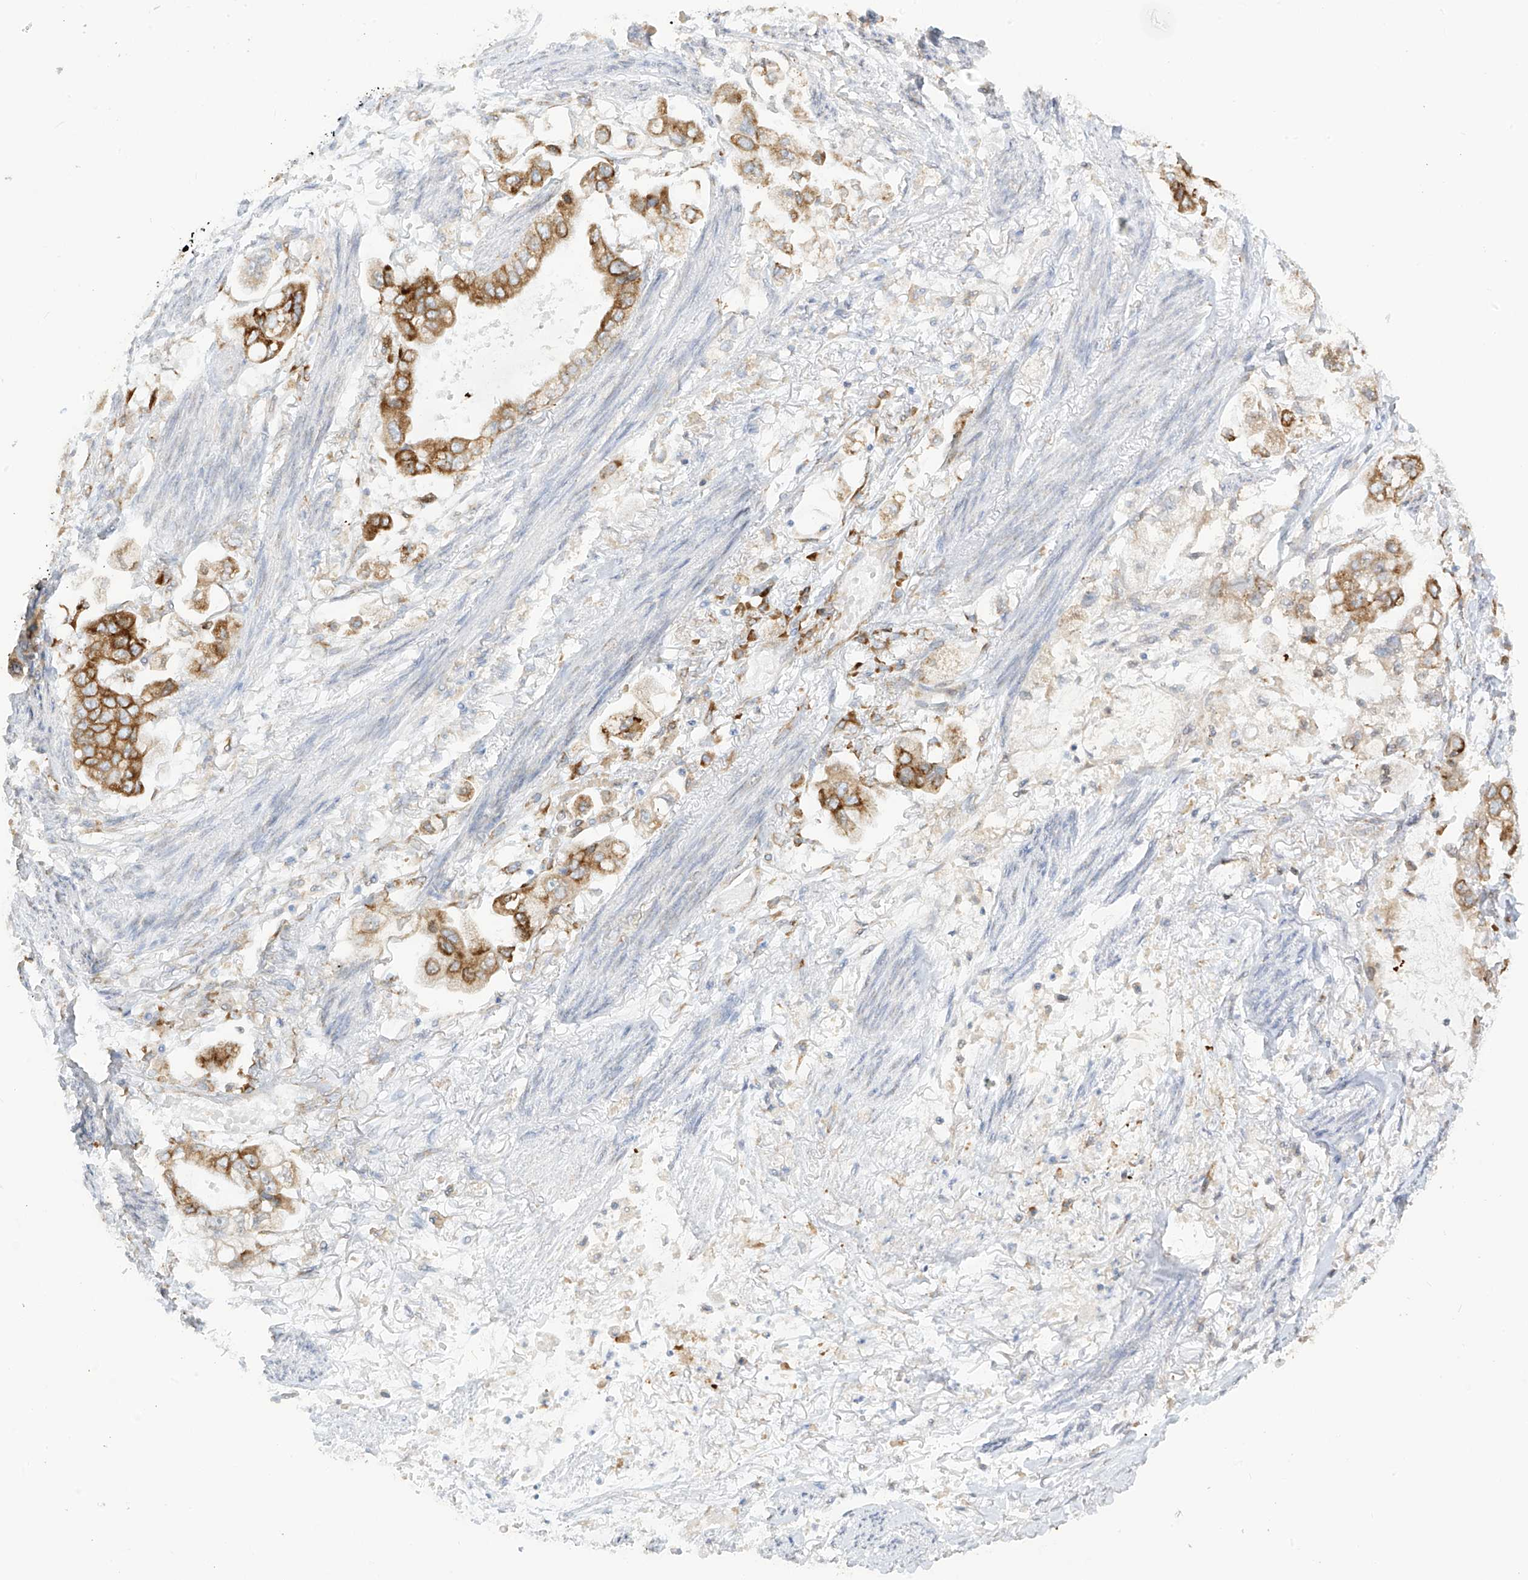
{"staining": {"intensity": "moderate", "quantity": ">75%", "location": "cytoplasmic/membranous"}, "tissue": "stomach cancer", "cell_type": "Tumor cells", "image_type": "cancer", "snomed": [{"axis": "morphology", "description": "Adenocarcinoma, NOS"}, {"axis": "topography", "description": "Stomach"}], "caption": "Human adenocarcinoma (stomach) stained with a brown dye exhibits moderate cytoplasmic/membranous positive expression in approximately >75% of tumor cells.", "gene": "LRRC59", "patient": {"sex": "male", "age": 62}}